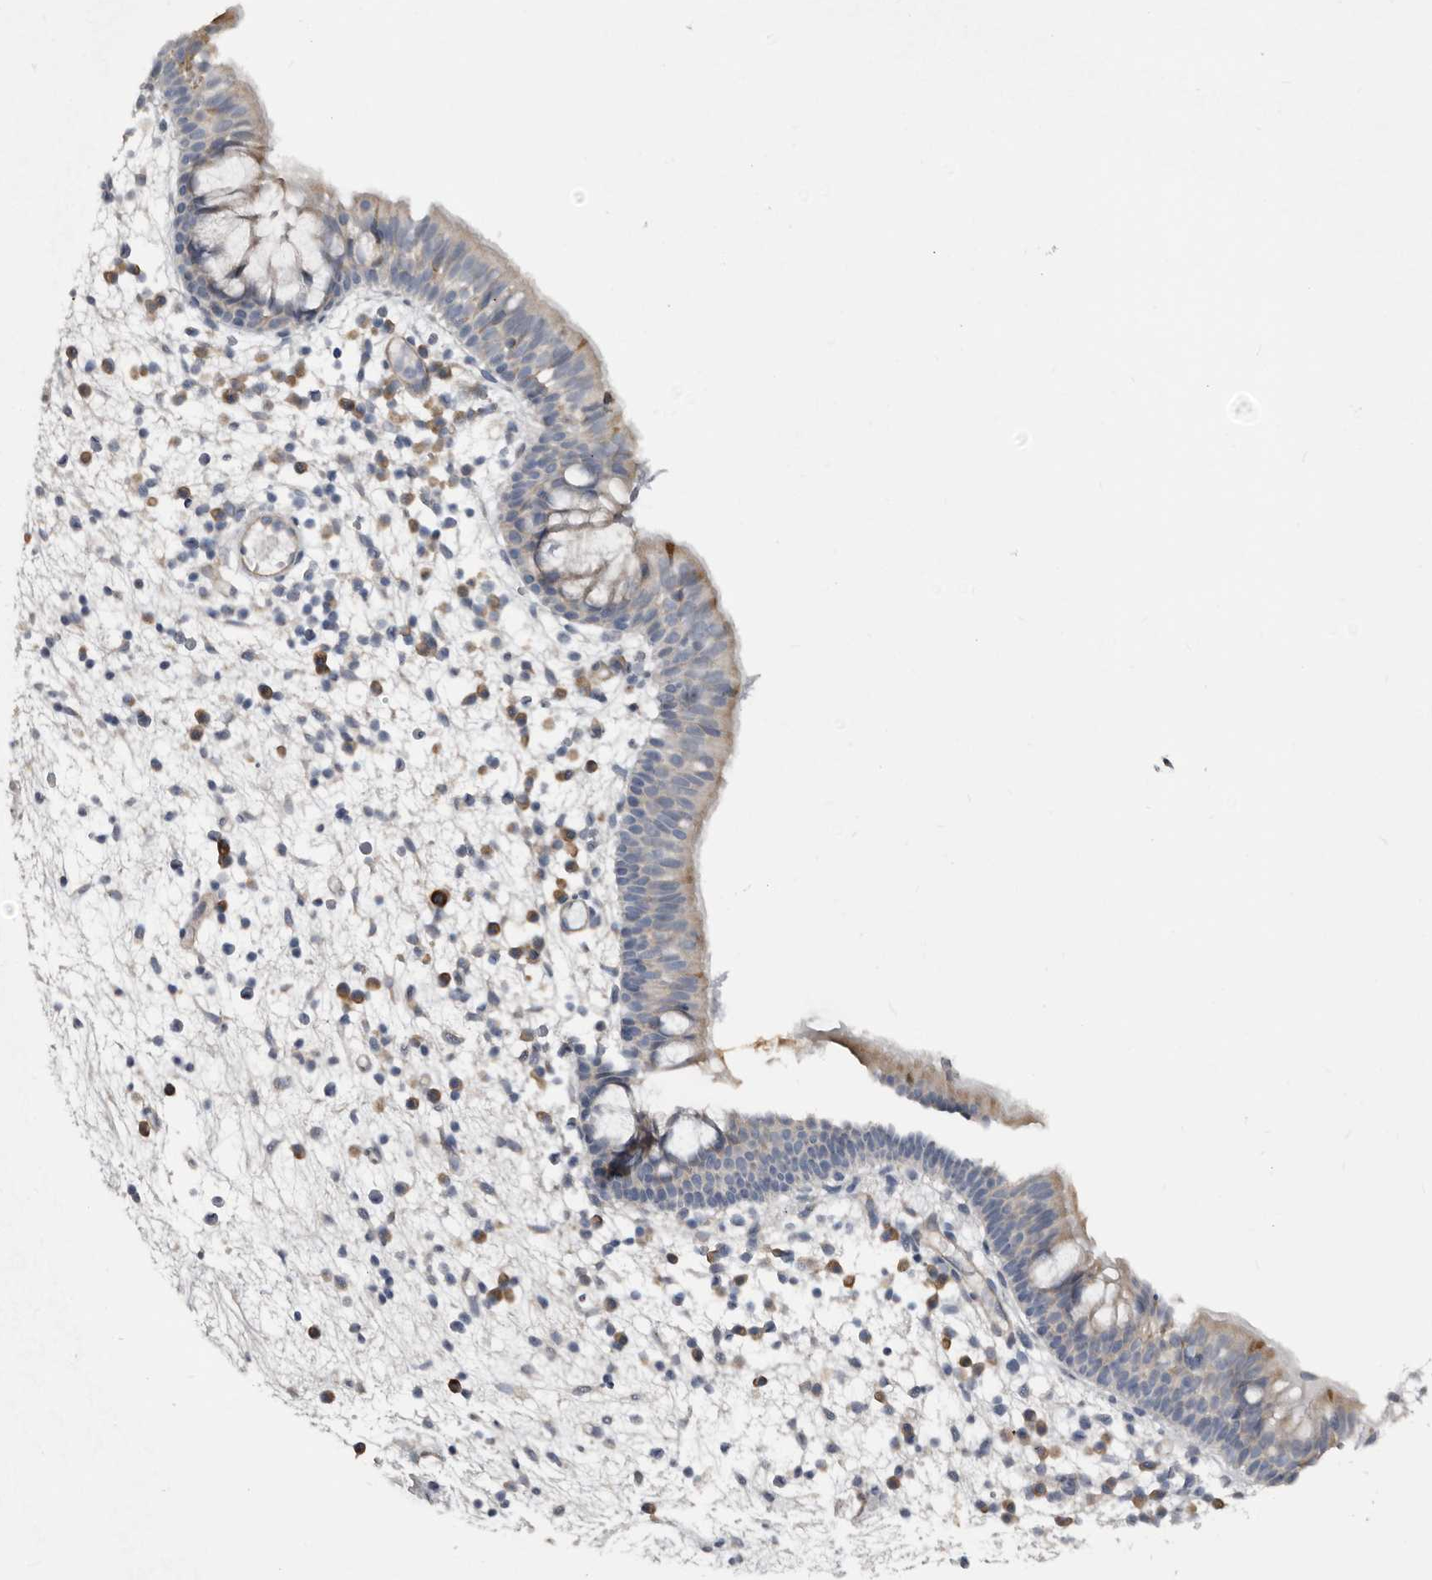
{"staining": {"intensity": "weak", "quantity": "25%-75%", "location": "cytoplasmic/membranous"}, "tissue": "nasopharynx", "cell_type": "Respiratory epithelial cells", "image_type": "normal", "snomed": [{"axis": "morphology", "description": "Normal tissue, NOS"}, {"axis": "morphology", "description": "Inflammation, NOS"}, {"axis": "morphology", "description": "Malignant melanoma, Metastatic site"}, {"axis": "topography", "description": "Nasopharynx"}], "caption": "An image showing weak cytoplasmic/membranous expression in approximately 25%-75% of respiratory epithelial cells in normal nasopharynx, as visualized by brown immunohistochemical staining.", "gene": "ZNF114", "patient": {"sex": "male", "age": 70}}